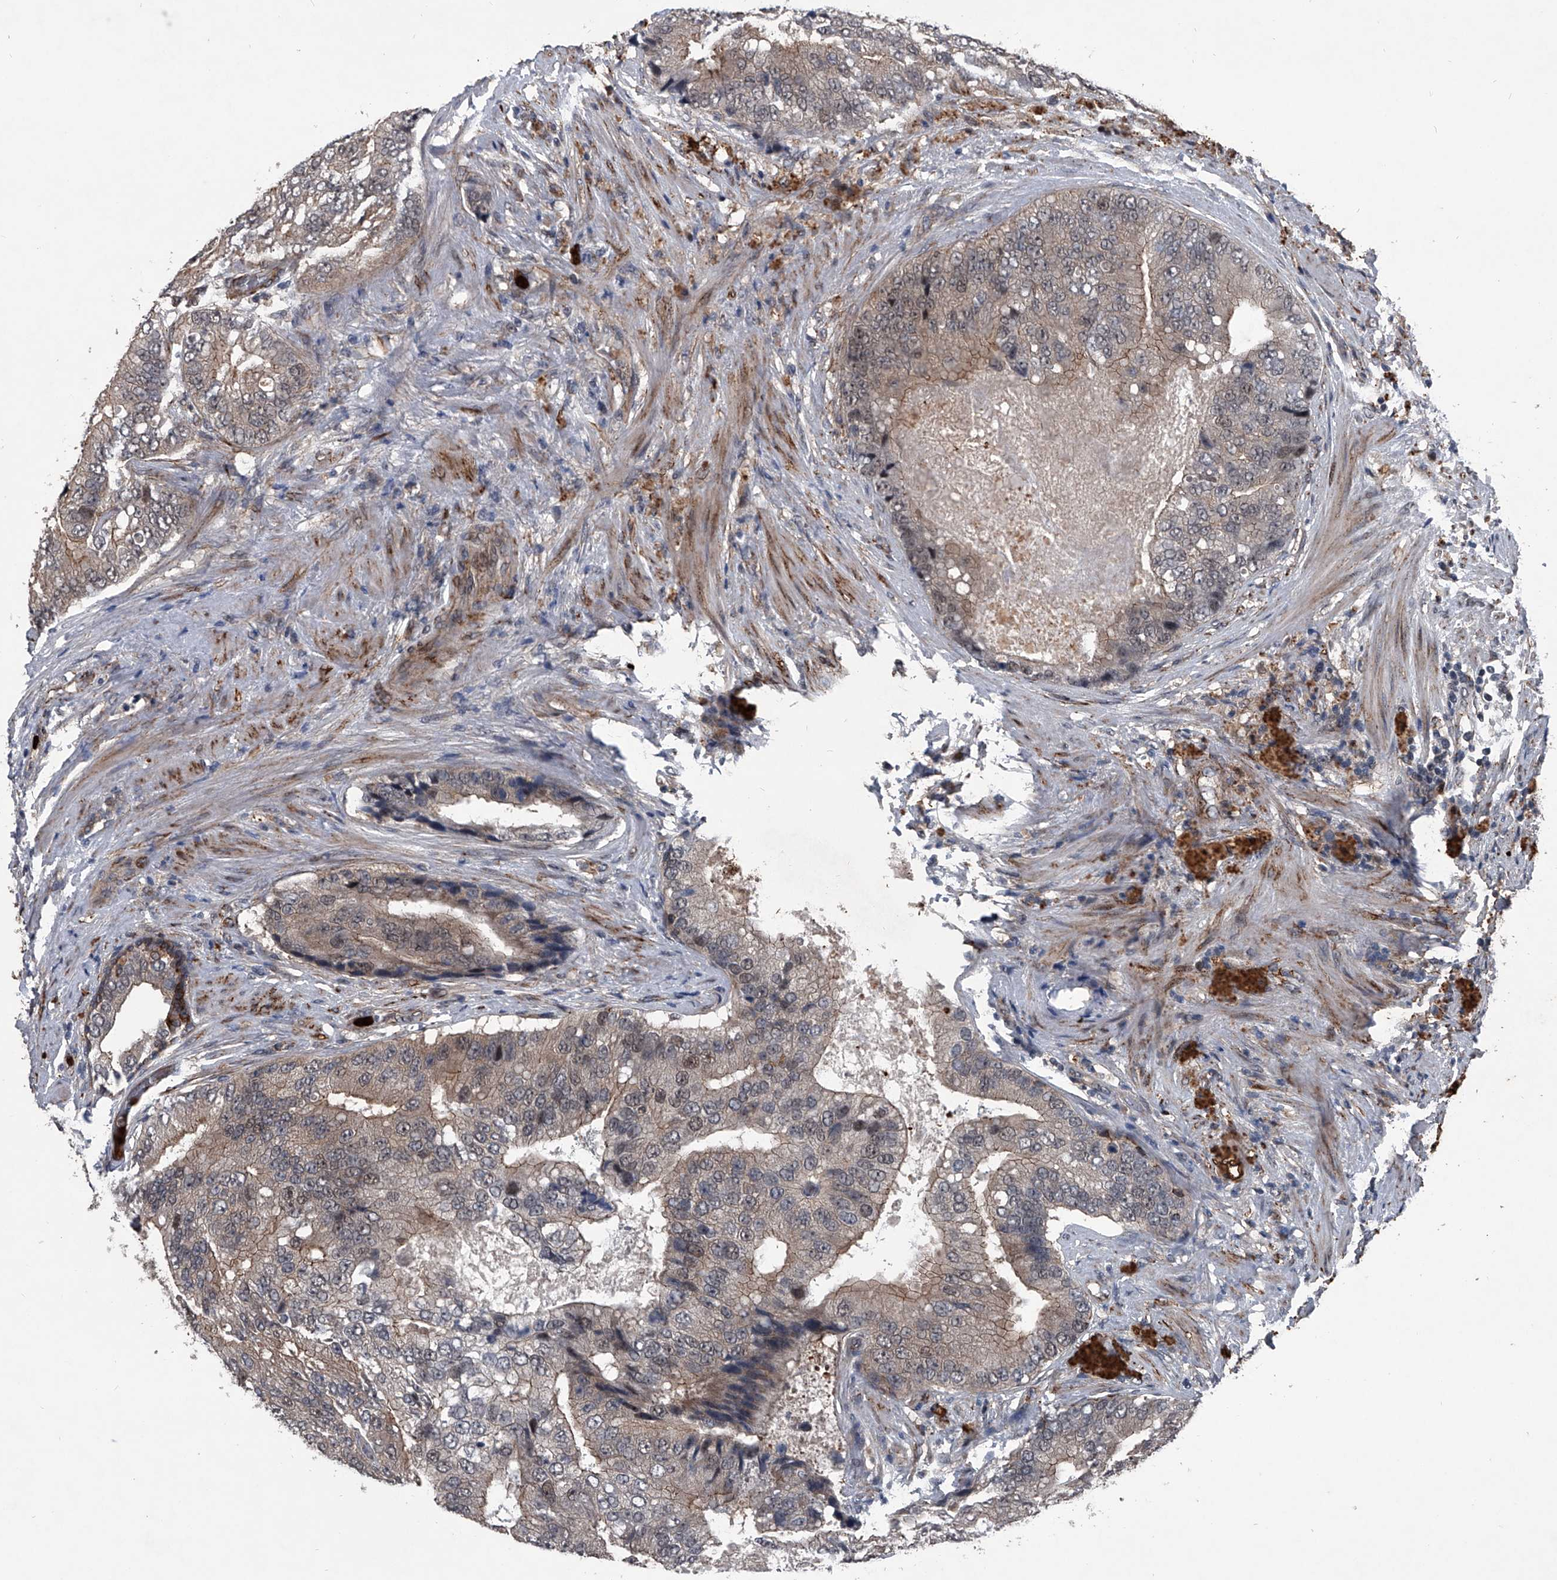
{"staining": {"intensity": "moderate", "quantity": "25%-75%", "location": "cytoplasmic/membranous,nuclear"}, "tissue": "prostate cancer", "cell_type": "Tumor cells", "image_type": "cancer", "snomed": [{"axis": "morphology", "description": "Adenocarcinoma, High grade"}, {"axis": "topography", "description": "Prostate"}], "caption": "Adenocarcinoma (high-grade) (prostate) tissue exhibits moderate cytoplasmic/membranous and nuclear positivity in about 25%-75% of tumor cells, visualized by immunohistochemistry. (Stains: DAB (3,3'-diaminobenzidine) in brown, nuclei in blue, Microscopy: brightfield microscopy at high magnification).", "gene": "MAPKAP1", "patient": {"sex": "male", "age": 70}}